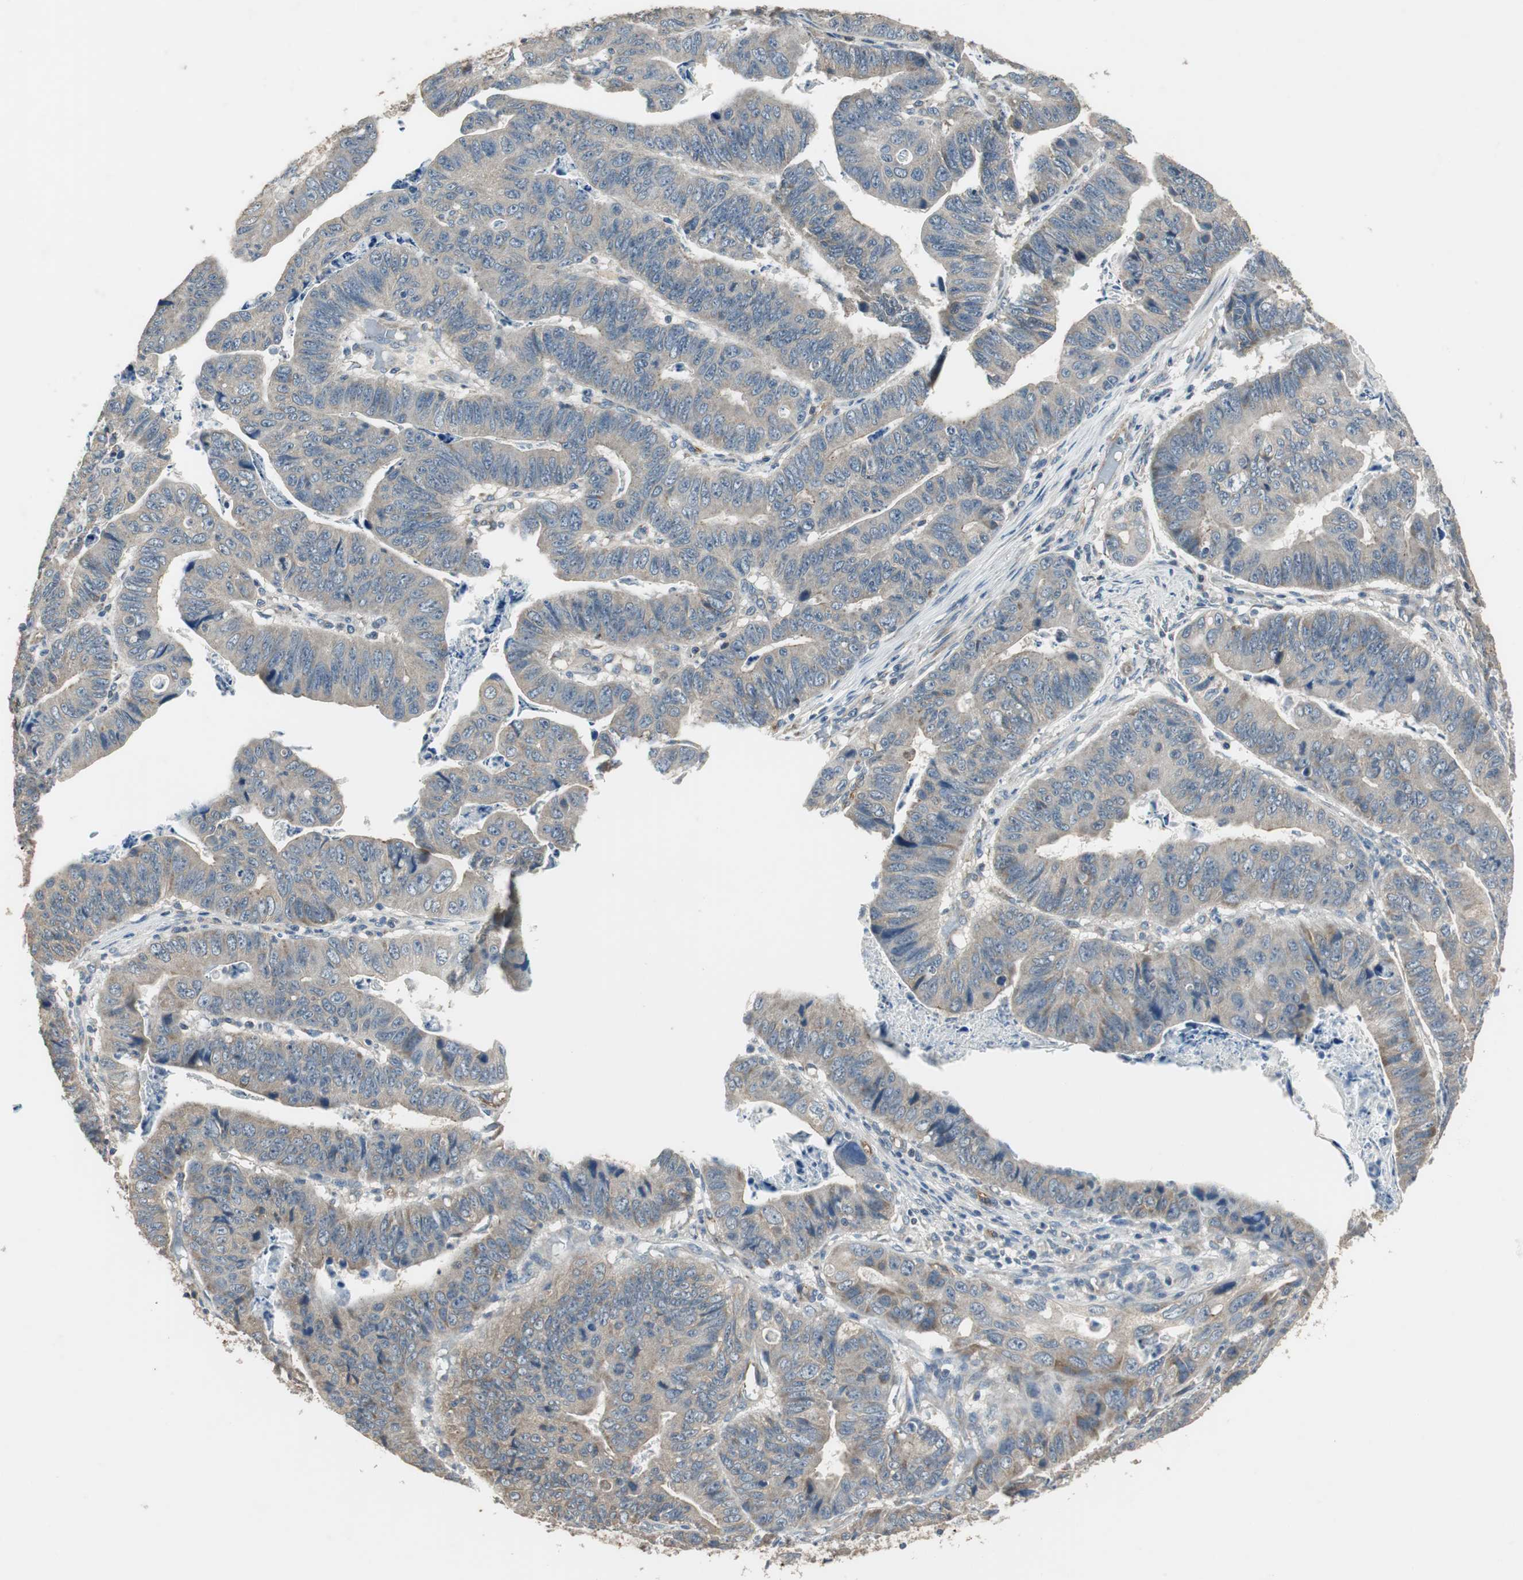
{"staining": {"intensity": "weak", "quantity": ">75%", "location": "cytoplasmic/membranous"}, "tissue": "stomach cancer", "cell_type": "Tumor cells", "image_type": "cancer", "snomed": [{"axis": "morphology", "description": "Adenocarcinoma, NOS"}, {"axis": "topography", "description": "Stomach, lower"}], "caption": "Immunohistochemical staining of stomach adenocarcinoma shows low levels of weak cytoplasmic/membranous positivity in about >75% of tumor cells. (Stains: DAB in brown, nuclei in blue, Microscopy: brightfield microscopy at high magnification).", "gene": "MSTO1", "patient": {"sex": "male", "age": 77}}